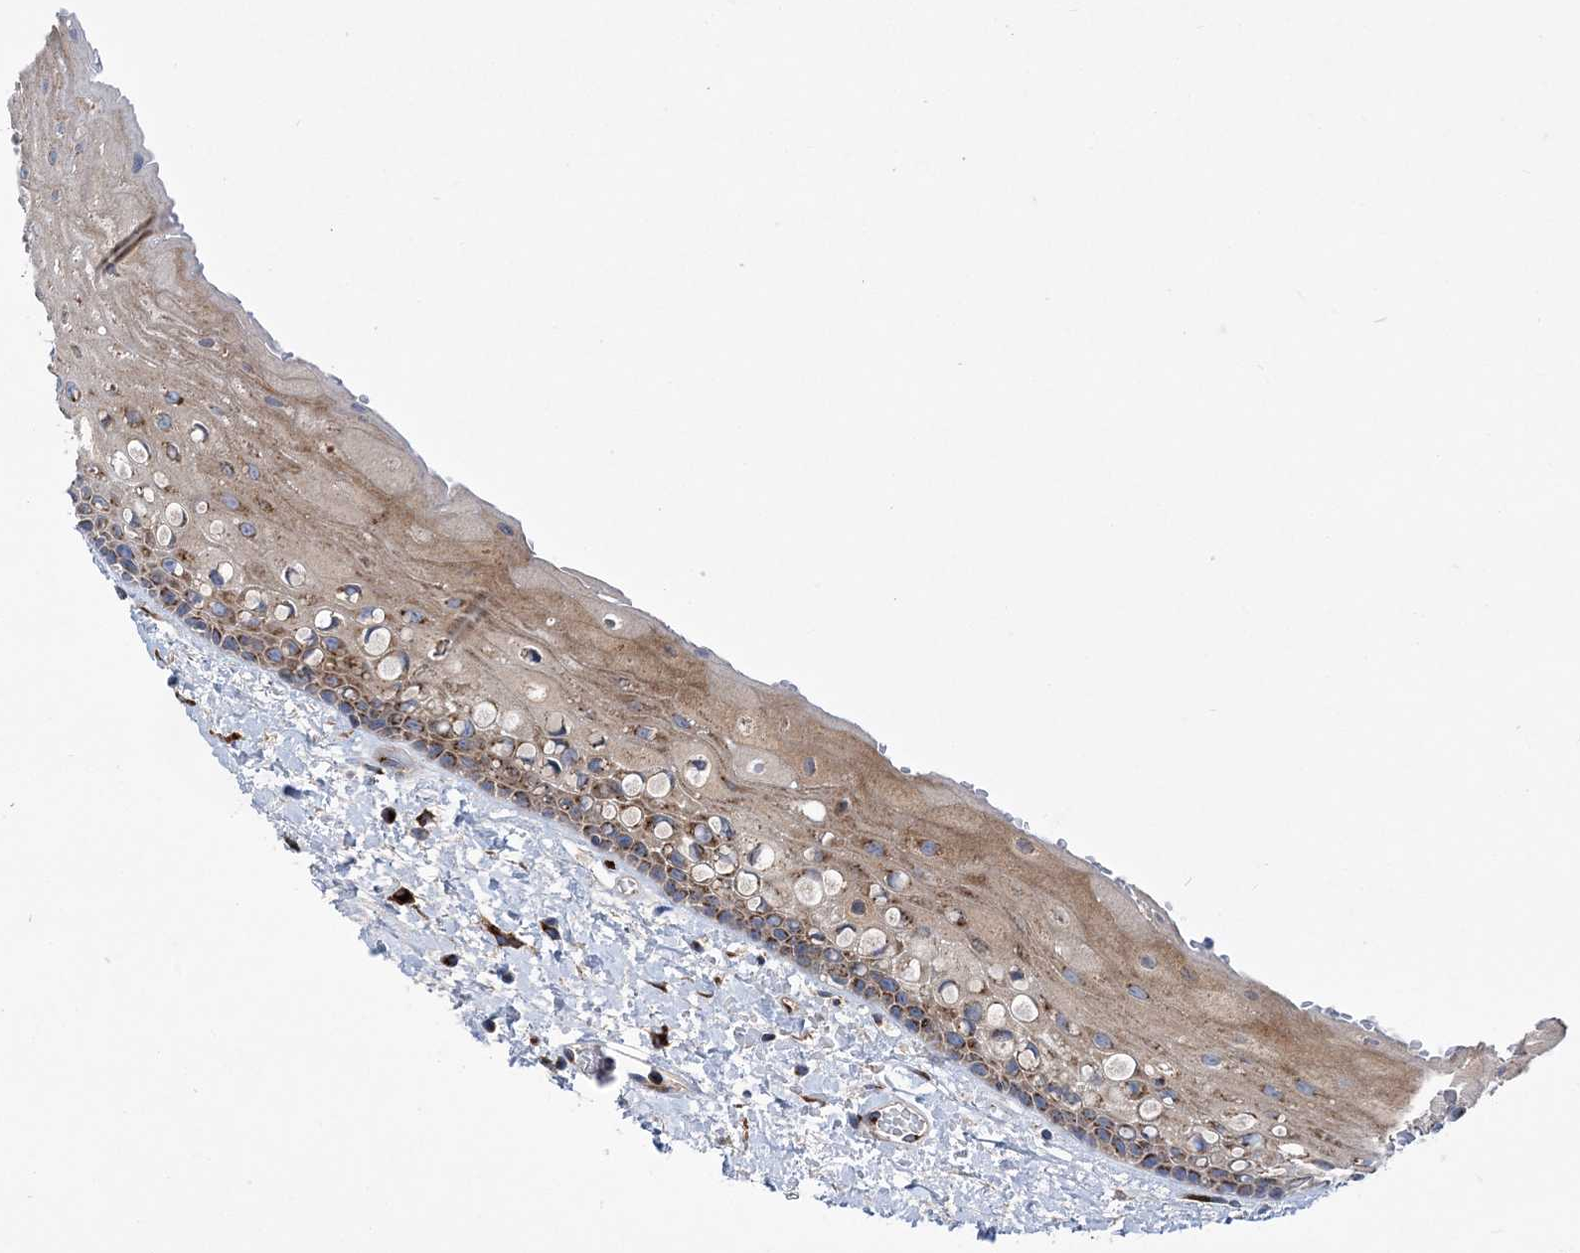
{"staining": {"intensity": "moderate", "quantity": ">75%", "location": "cytoplasmic/membranous"}, "tissue": "oral mucosa", "cell_type": "Squamous epithelial cells", "image_type": "normal", "snomed": [{"axis": "morphology", "description": "Normal tissue, NOS"}, {"axis": "topography", "description": "Oral tissue"}], "caption": "Immunohistochemistry (IHC) image of normal oral mucosa: human oral mucosa stained using IHC shows medium levels of moderate protein expression localized specifically in the cytoplasmic/membranous of squamous epithelial cells, appearing as a cytoplasmic/membranous brown color.", "gene": "COPB2", "patient": {"sex": "female", "age": 76}}